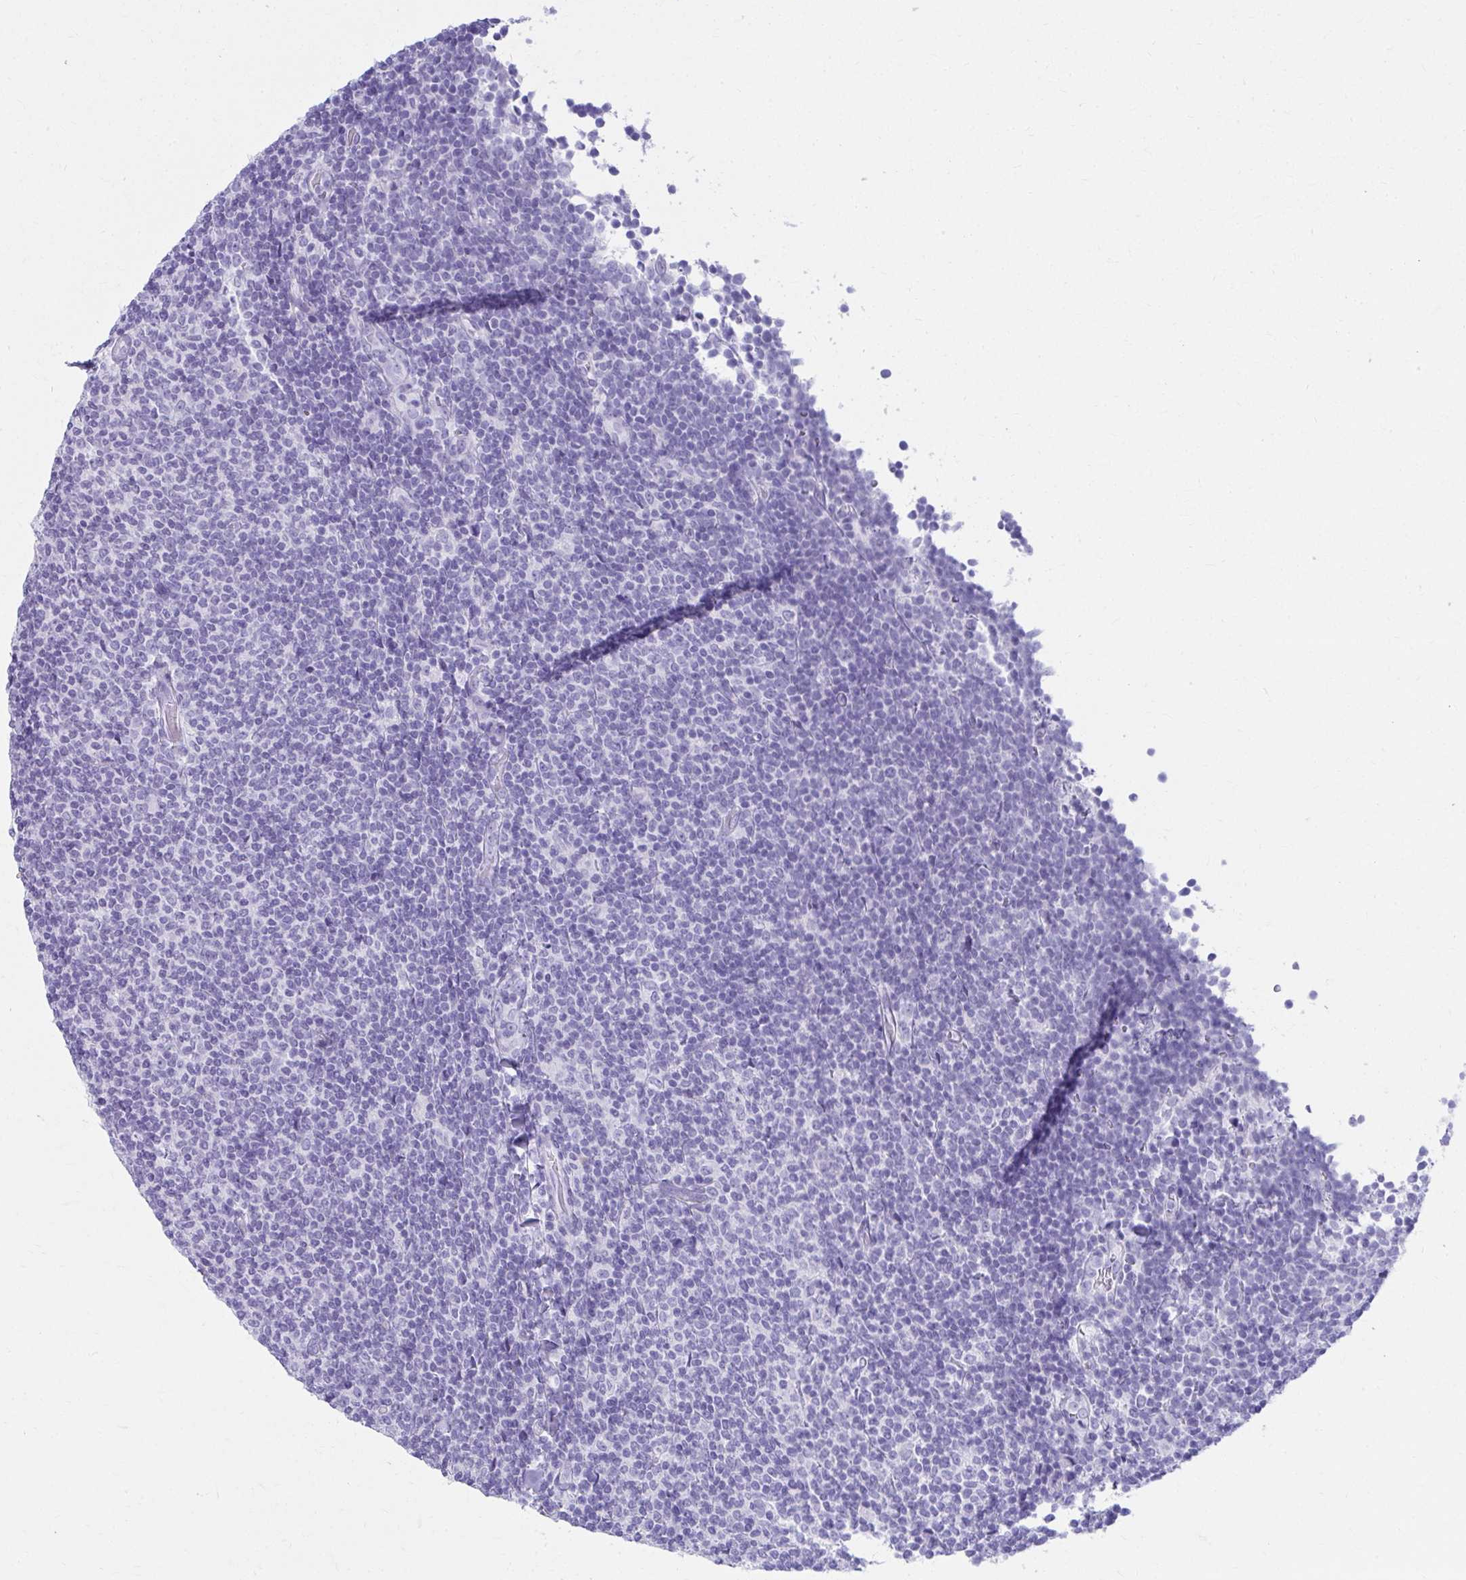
{"staining": {"intensity": "negative", "quantity": "none", "location": "none"}, "tissue": "lymphoma", "cell_type": "Tumor cells", "image_type": "cancer", "snomed": [{"axis": "morphology", "description": "Malignant lymphoma, non-Hodgkin's type, Low grade"}, {"axis": "topography", "description": "Lymph node"}], "caption": "Tumor cells are negative for brown protein staining in lymphoma.", "gene": "ATP4B", "patient": {"sex": "male", "age": 52}}